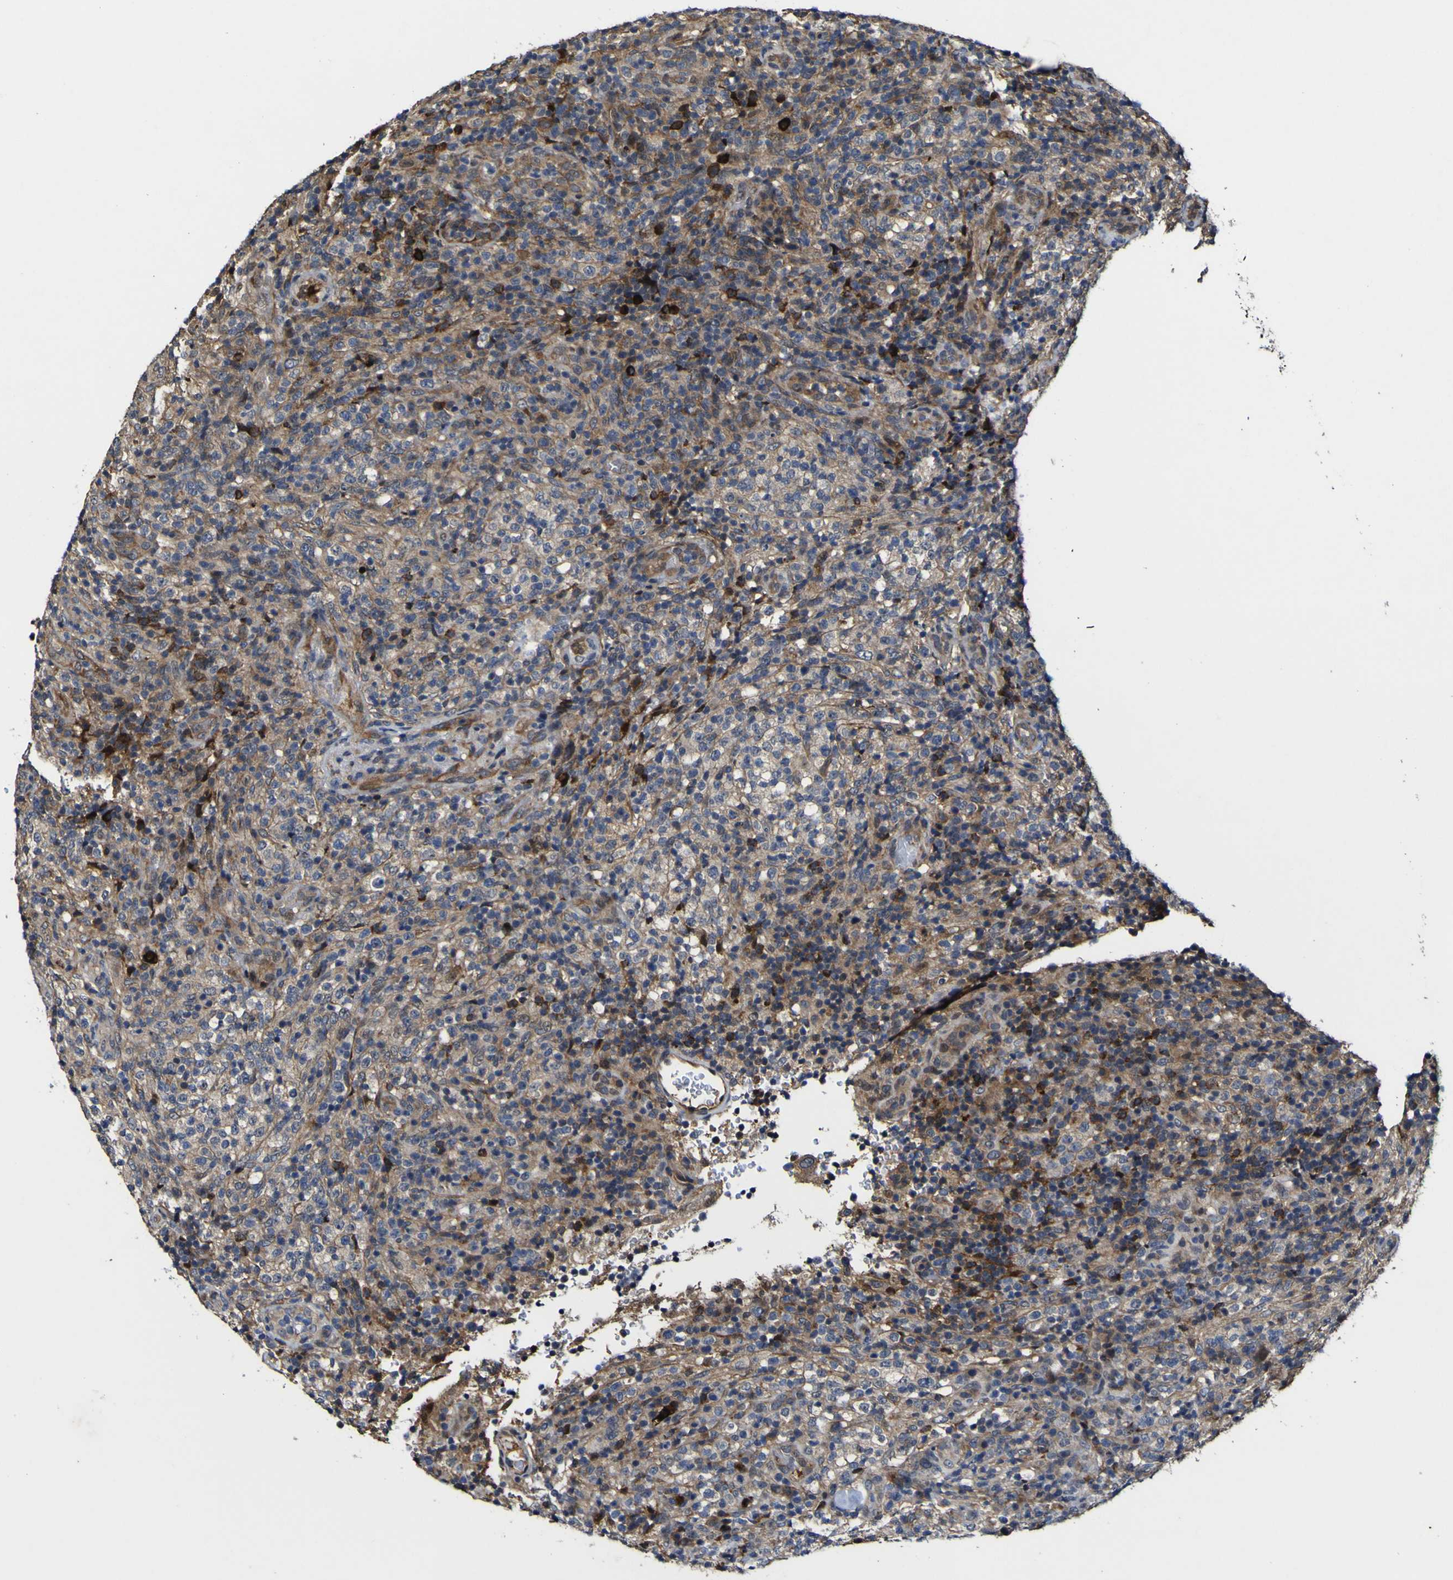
{"staining": {"intensity": "weak", "quantity": ">75%", "location": "cytoplasmic/membranous"}, "tissue": "lymphoma", "cell_type": "Tumor cells", "image_type": "cancer", "snomed": [{"axis": "morphology", "description": "Malignant lymphoma, non-Hodgkin's type, High grade"}, {"axis": "topography", "description": "Lymph node"}], "caption": "Protein analysis of lymphoma tissue displays weak cytoplasmic/membranous expression in approximately >75% of tumor cells.", "gene": "CCL2", "patient": {"sex": "female", "age": 76}}